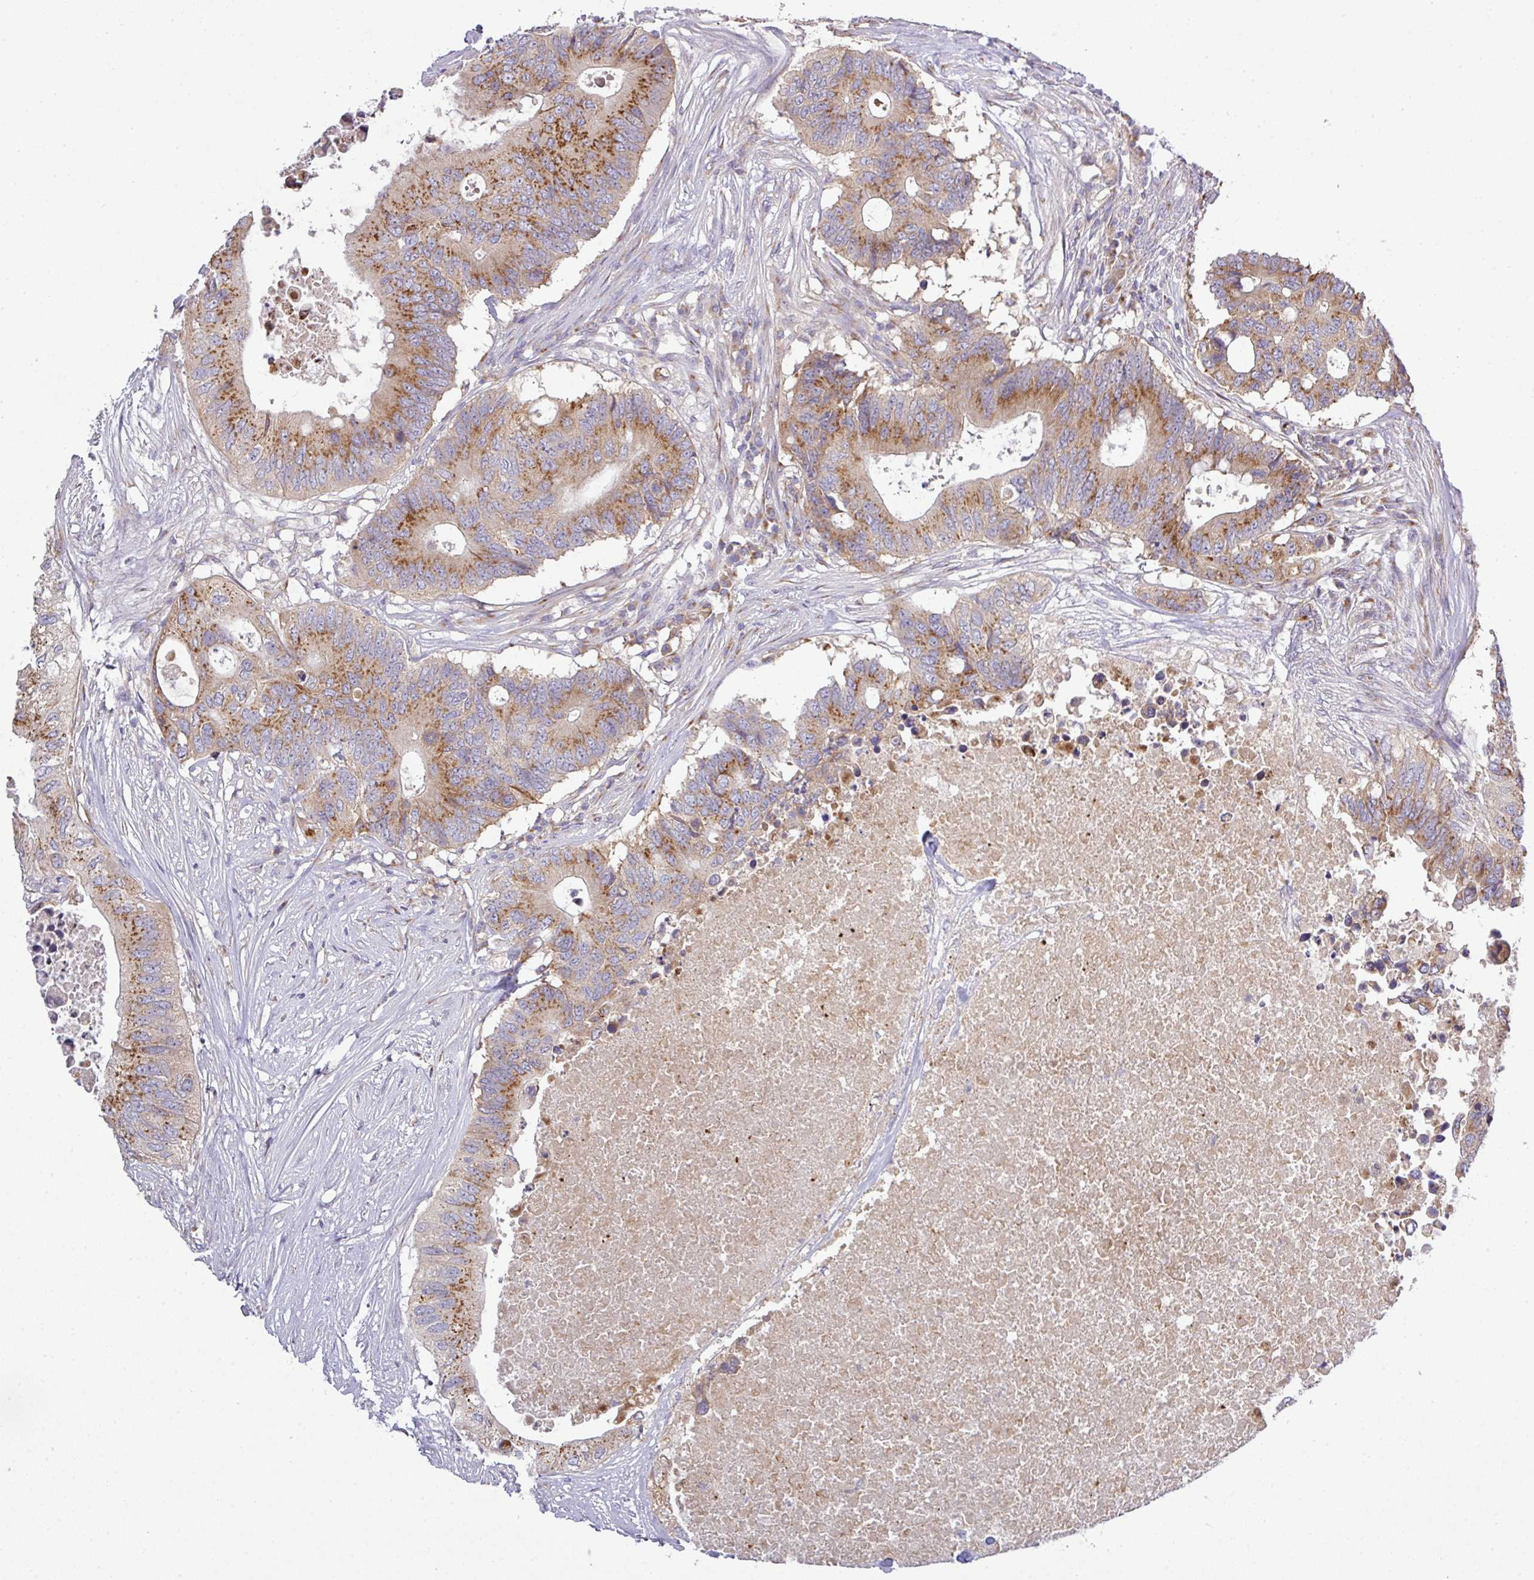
{"staining": {"intensity": "moderate", "quantity": ">75%", "location": "cytoplasmic/membranous"}, "tissue": "colorectal cancer", "cell_type": "Tumor cells", "image_type": "cancer", "snomed": [{"axis": "morphology", "description": "Adenocarcinoma, NOS"}, {"axis": "topography", "description": "Colon"}], "caption": "Brown immunohistochemical staining in adenocarcinoma (colorectal) displays moderate cytoplasmic/membranous staining in about >75% of tumor cells.", "gene": "VTI1A", "patient": {"sex": "male", "age": 71}}